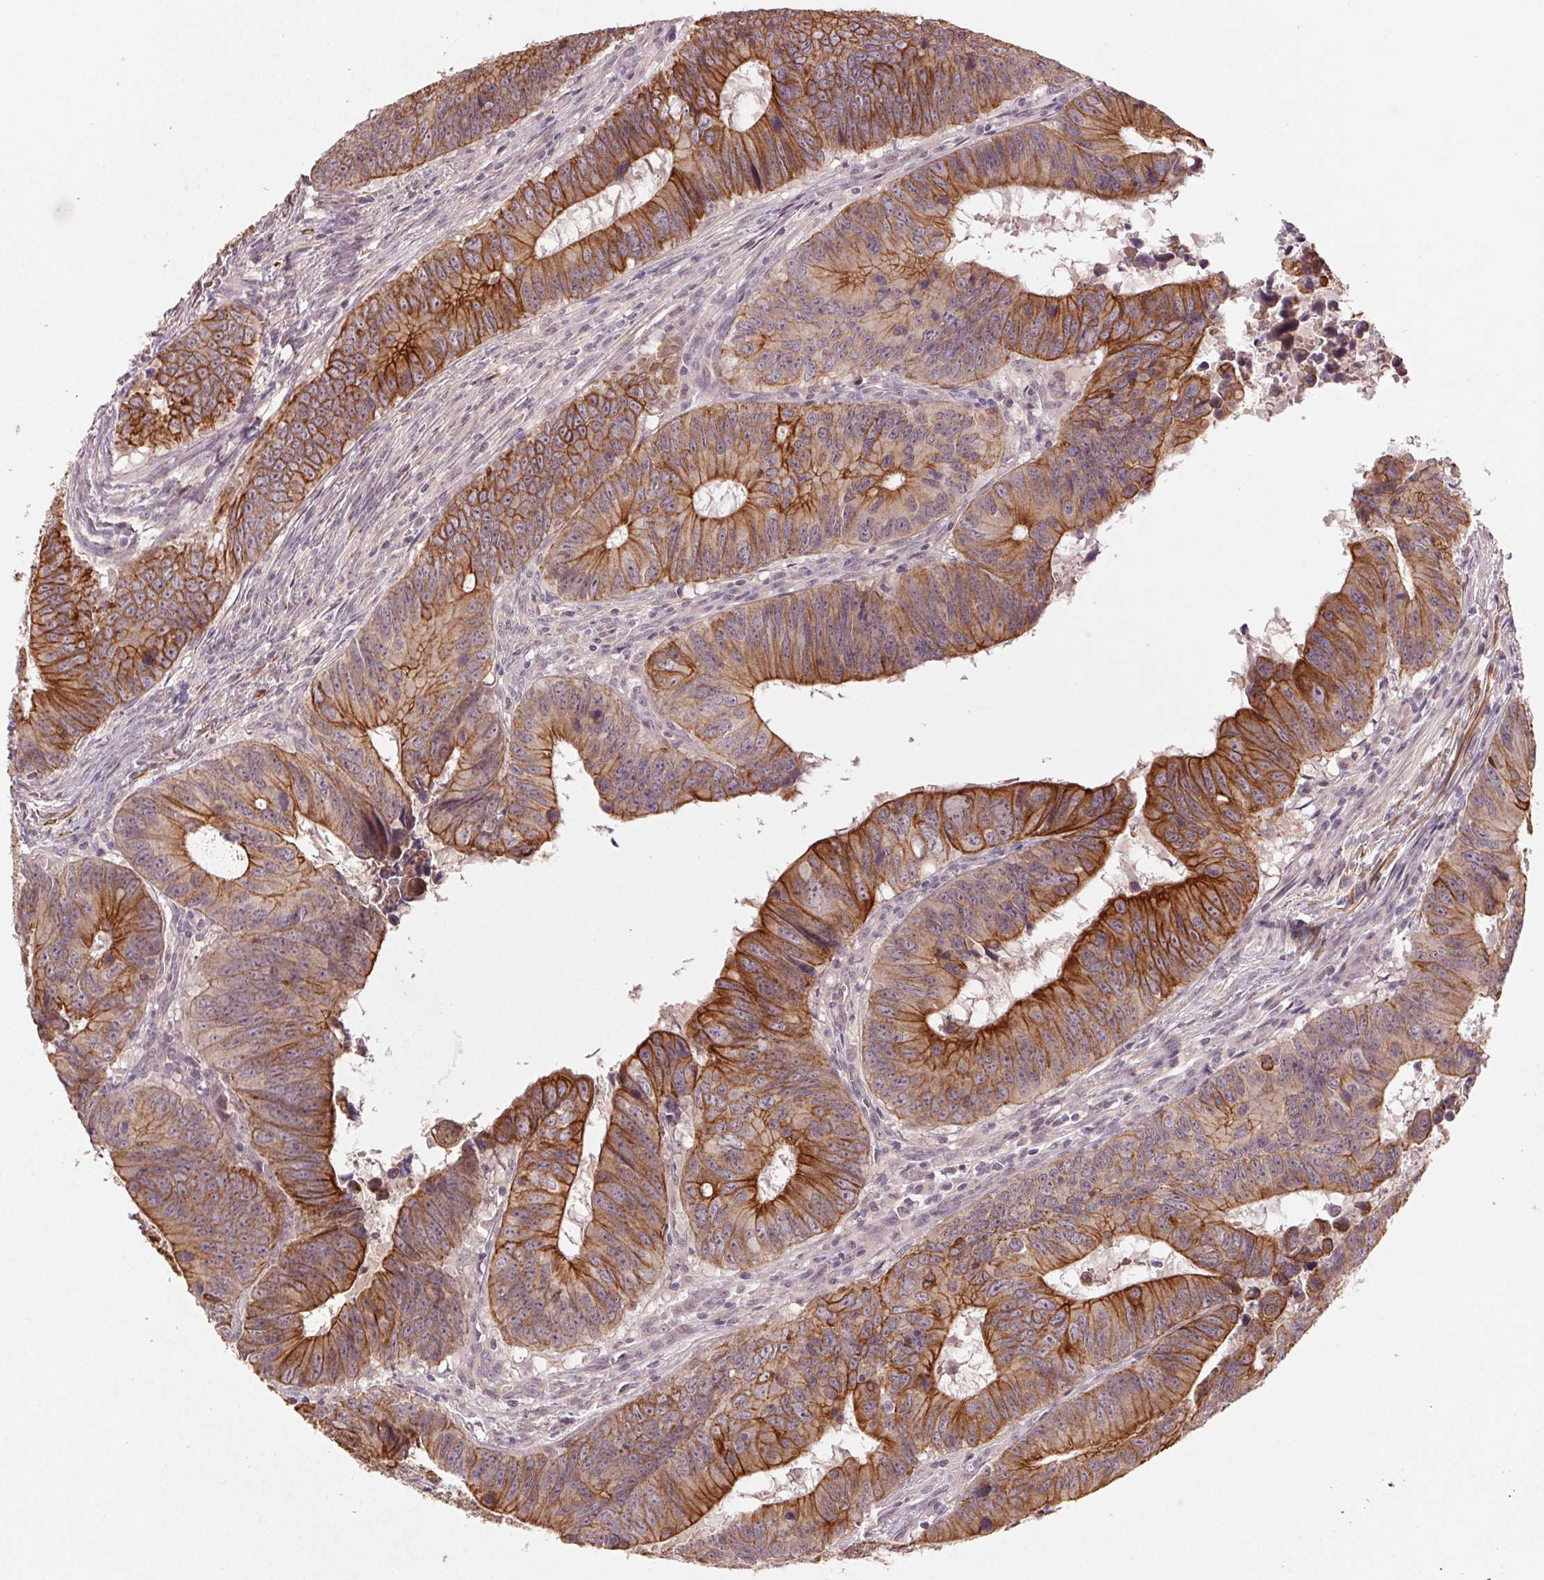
{"staining": {"intensity": "moderate", "quantity": ">75%", "location": "cytoplasmic/membranous"}, "tissue": "colorectal cancer", "cell_type": "Tumor cells", "image_type": "cancer", "snomed": [{"axis": "morphology", "description": "Adenocarcinoma, NOS"}, {"axis": "topography", "description": "Colon"}], "caption": "A micrograph showing moderate cytoplasmic/membranous staining in about >75% of tumor cells in colorectal cancer (adenocarcinoma), as visualized by brown immunohistochemical staining.", "gene": "SMLR1", "patient": {"sex": "female", "age": 82}}